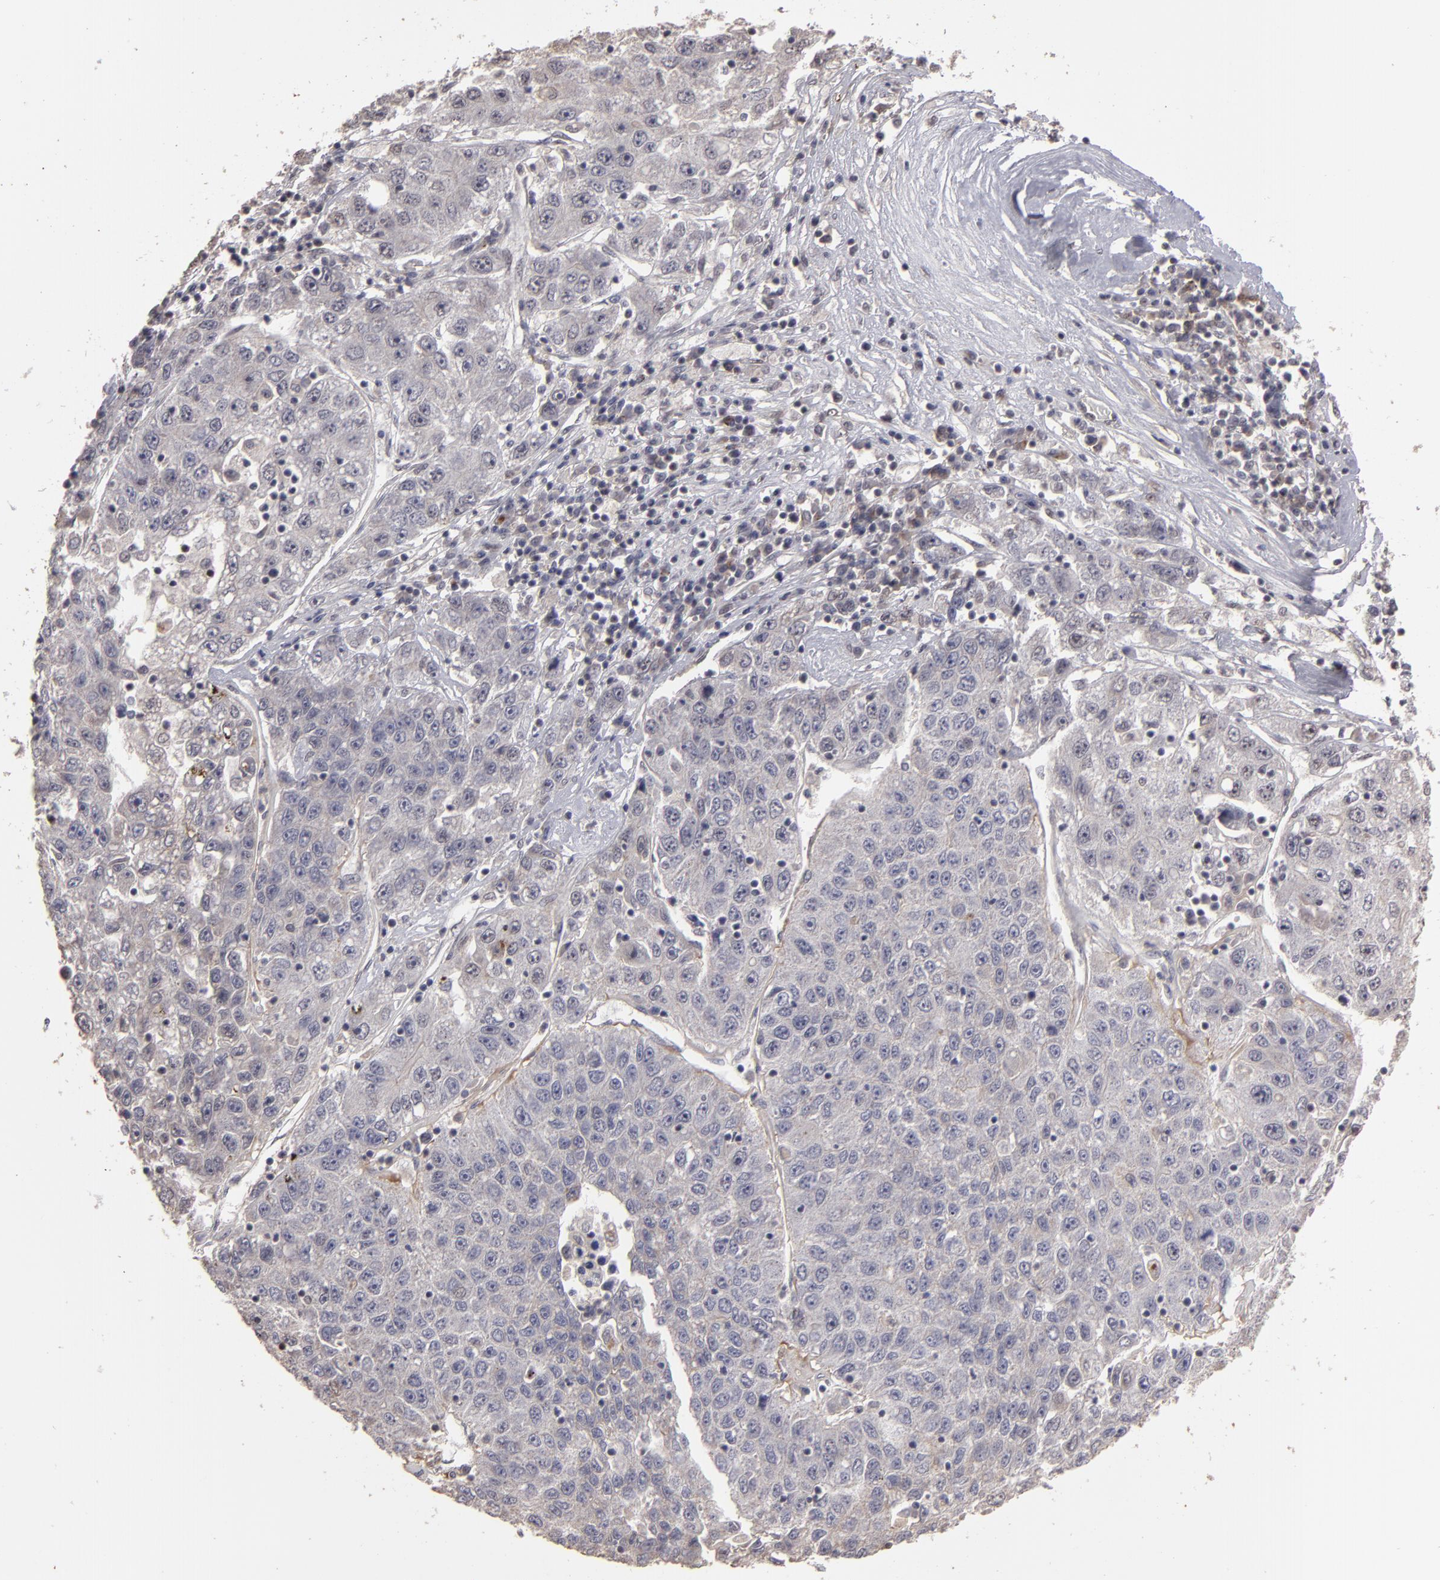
{"staining": {"intensity": "negative", "quantity": "none", "location": "none"}, "tissue": "liver cancer", "cell_type": "Tumor cells", "image_type": "cancer", "snomed": [{"axis": "morphology", "description": "Carcinoma, Hepatocellular, NOS"}, {"axis": "topography", "description": "Liver"}], "caption": "The photomicrograph exhibits no significant positivity in tumor cells of liver cancer (hepatocellular carcinoma).", "gene": "CD55", "patient": {"sex": "male", "age": 49}}